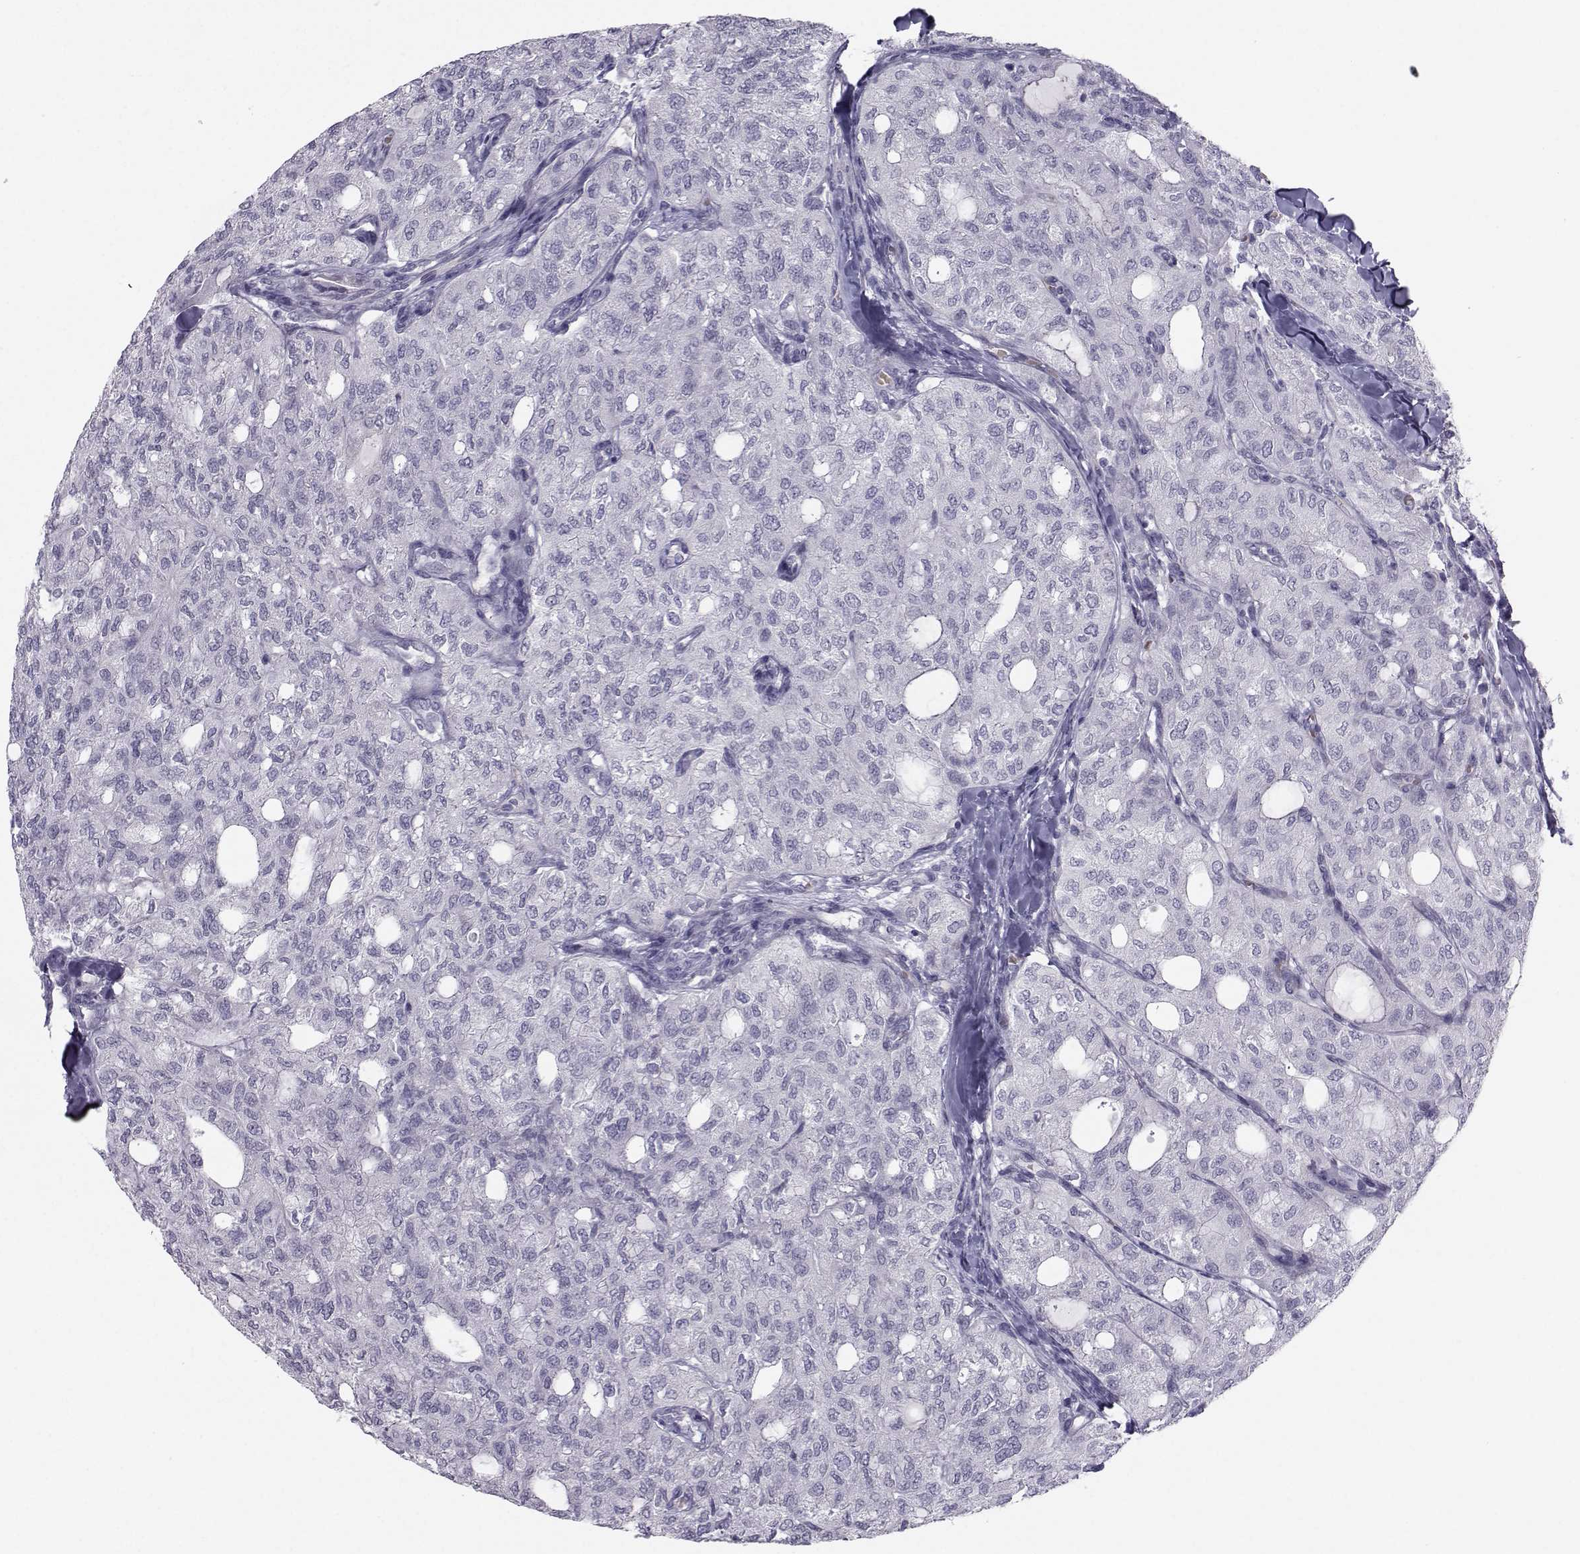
{"staining": {"intensity": "negative", "quantity": "none", "location": "none"}, "tissue": "thyroid cancer", "cell_type": "Tumor cells", "image_type": "cancer", "snomed": [{"axis": "morphology", "description": "Follicular adenoma carcinoma, NOS"}, {"axis": "topography", "description": "Thyroid gland"}], "caption": "Thyroid follicular adenoma carcinoma stained for a protein using immunohistochemistry (IHC) demonstrates no expression tumor cells.", "gene": "GARIN3", "patient": {"sex": "male", "age": 75}}